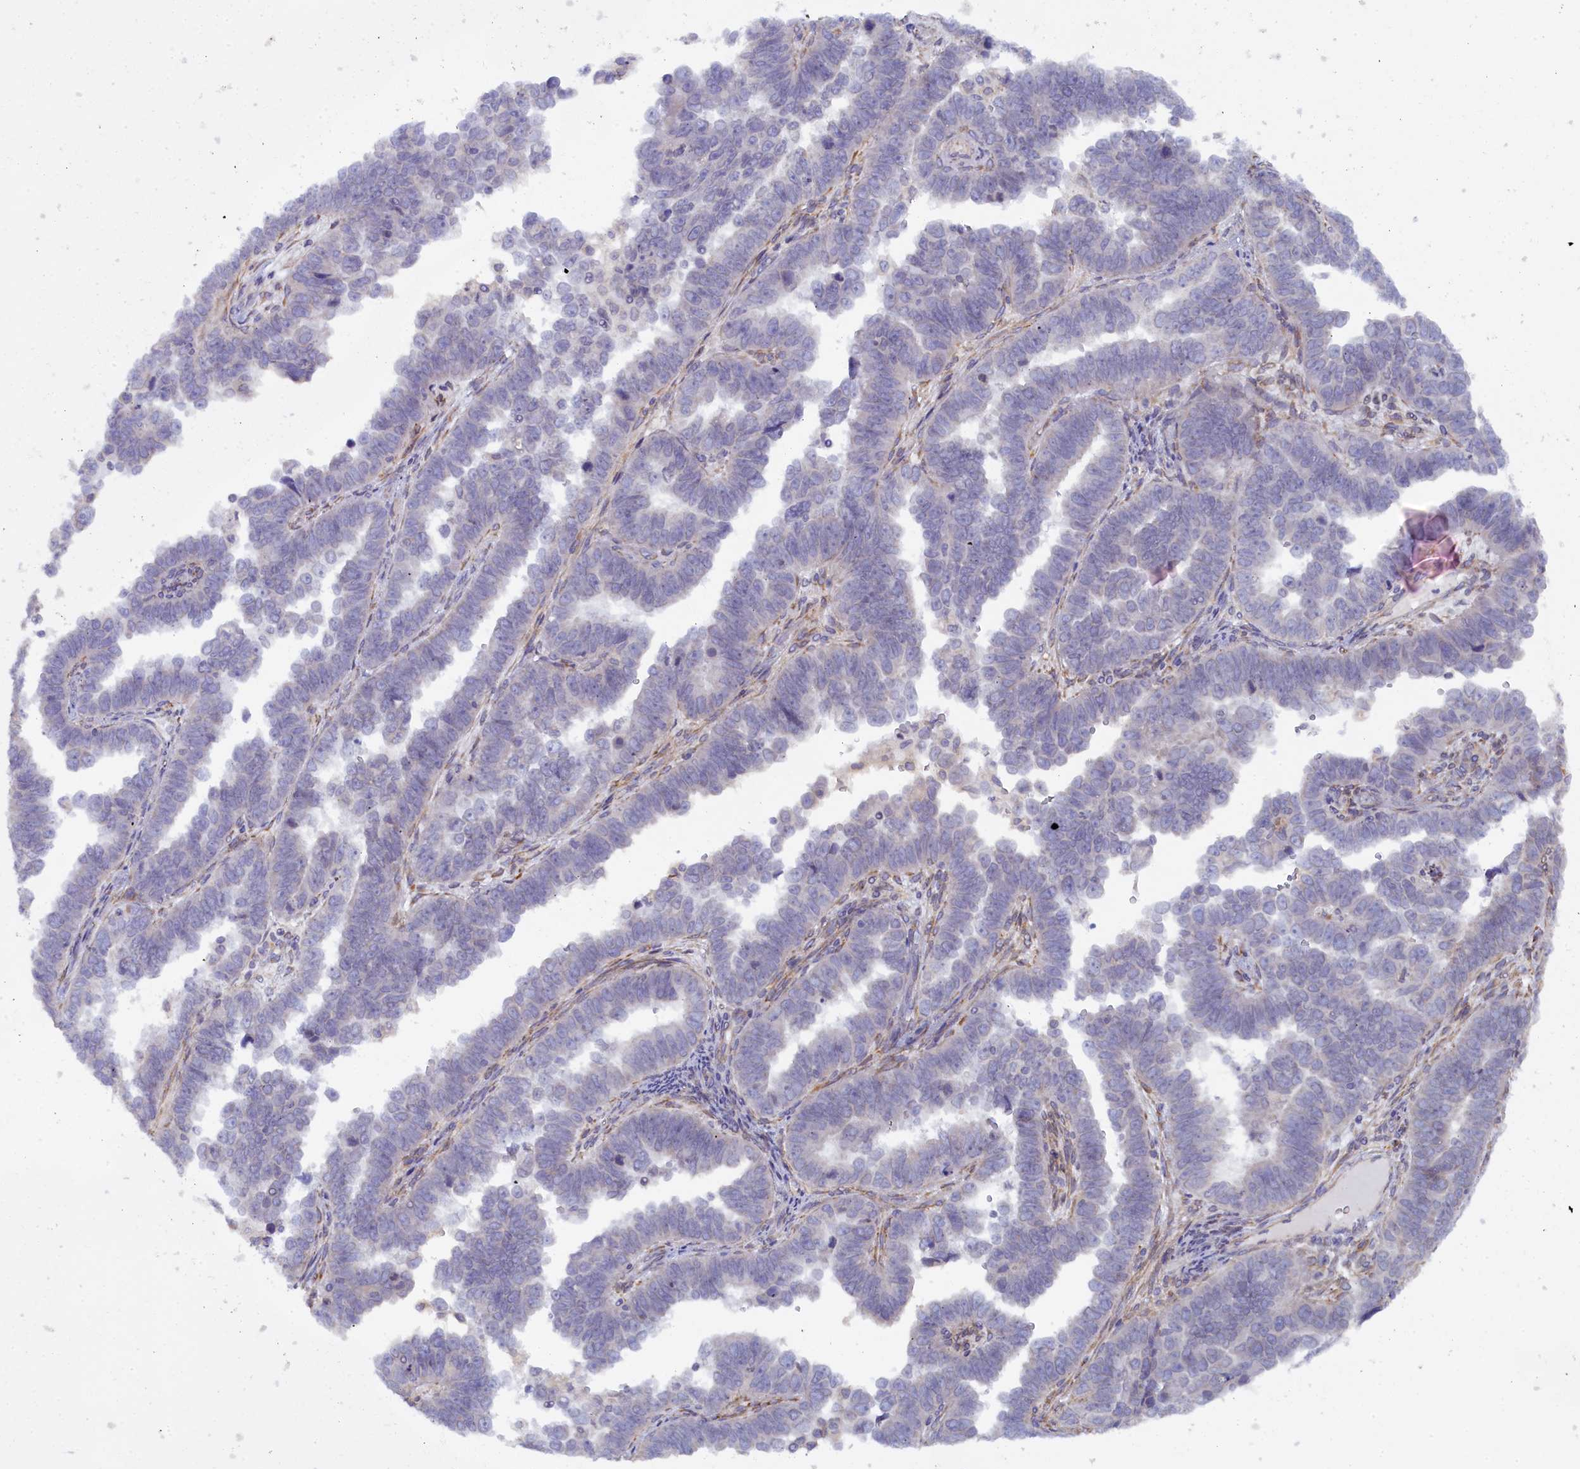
{"staining": {"intensity": "negative", "quantity": "none", "location": "none"}, "tissue": "endometrial cancer", "cell_type": "Tumor cells", "image_type": "cancer", "snomed": [{"axis": "morphology", "description": "Adenocarcinoma, NOS"}, {"axis": "topography", "description": "Endometrium"}], "caption": "Immunohistochemistry of human endometrial cancer demonstrates no positivity in tumor cells. (Immunohistochemistry, brightfield microscopy, high magnification).", "gene": "POGLUT3", "patient": {"sex": "female", "age": 75}}